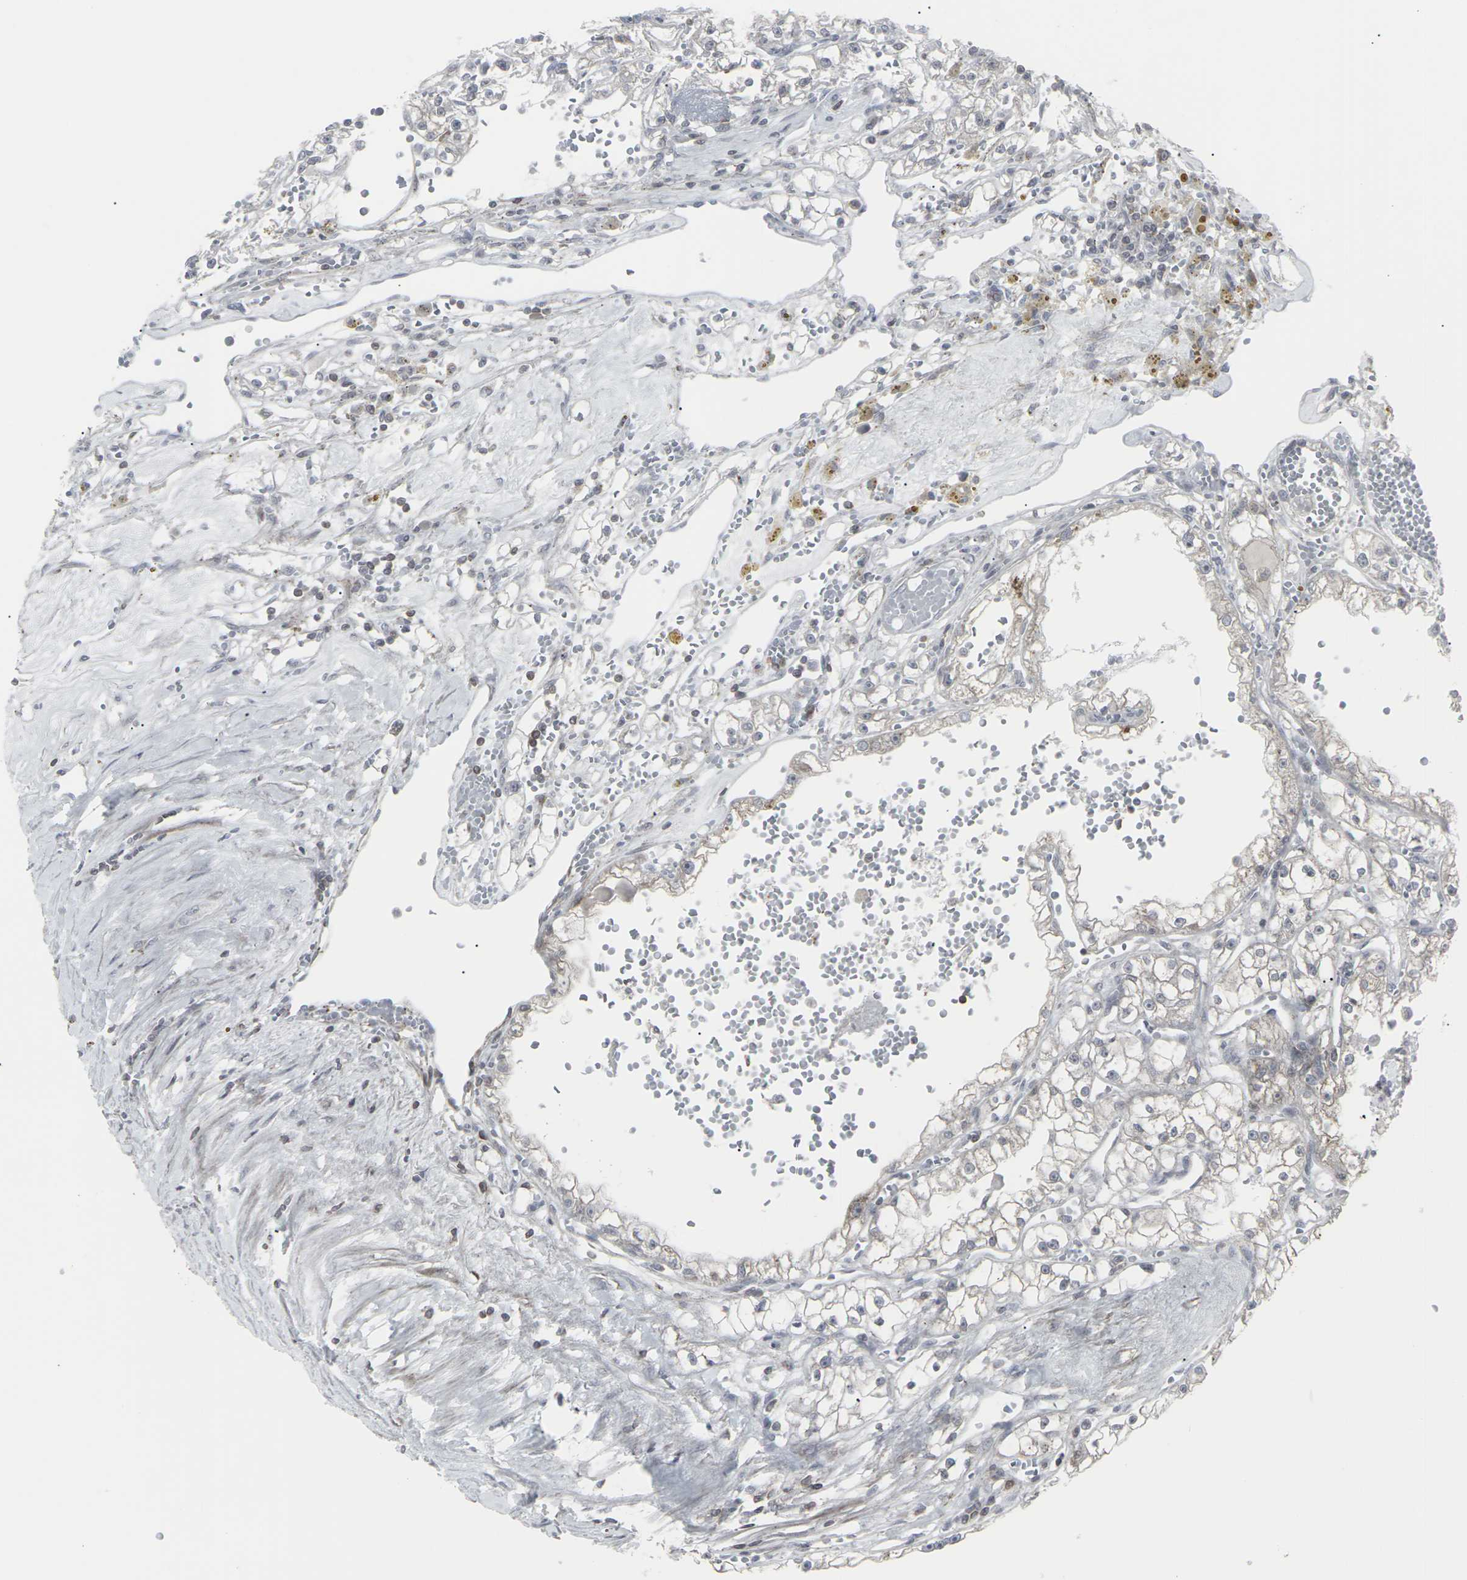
{"staining": {"intensity": "weak", "quantity": "25%-75%", "location": "cytoplasmic/membranous"}, "tissue": "renal cancer", "cell_type": "Tumor cells", "image_type": "cancer", "snomed": [{"axis": "morphology", "description": "Adenocarcinoma, NOS"}, {"axis": "topography", "description": "Kidney"}], "caption": "Weak cytoplasmic/membranous protein positivity is appreciated in about 25%-75% of tumor cells in adenocarcinoma (renal). (Brightfield microscopy of DAB IHC at high magnification).", "gene": "APOBEC2", "patient": {"sex": "male", "age": 56}}